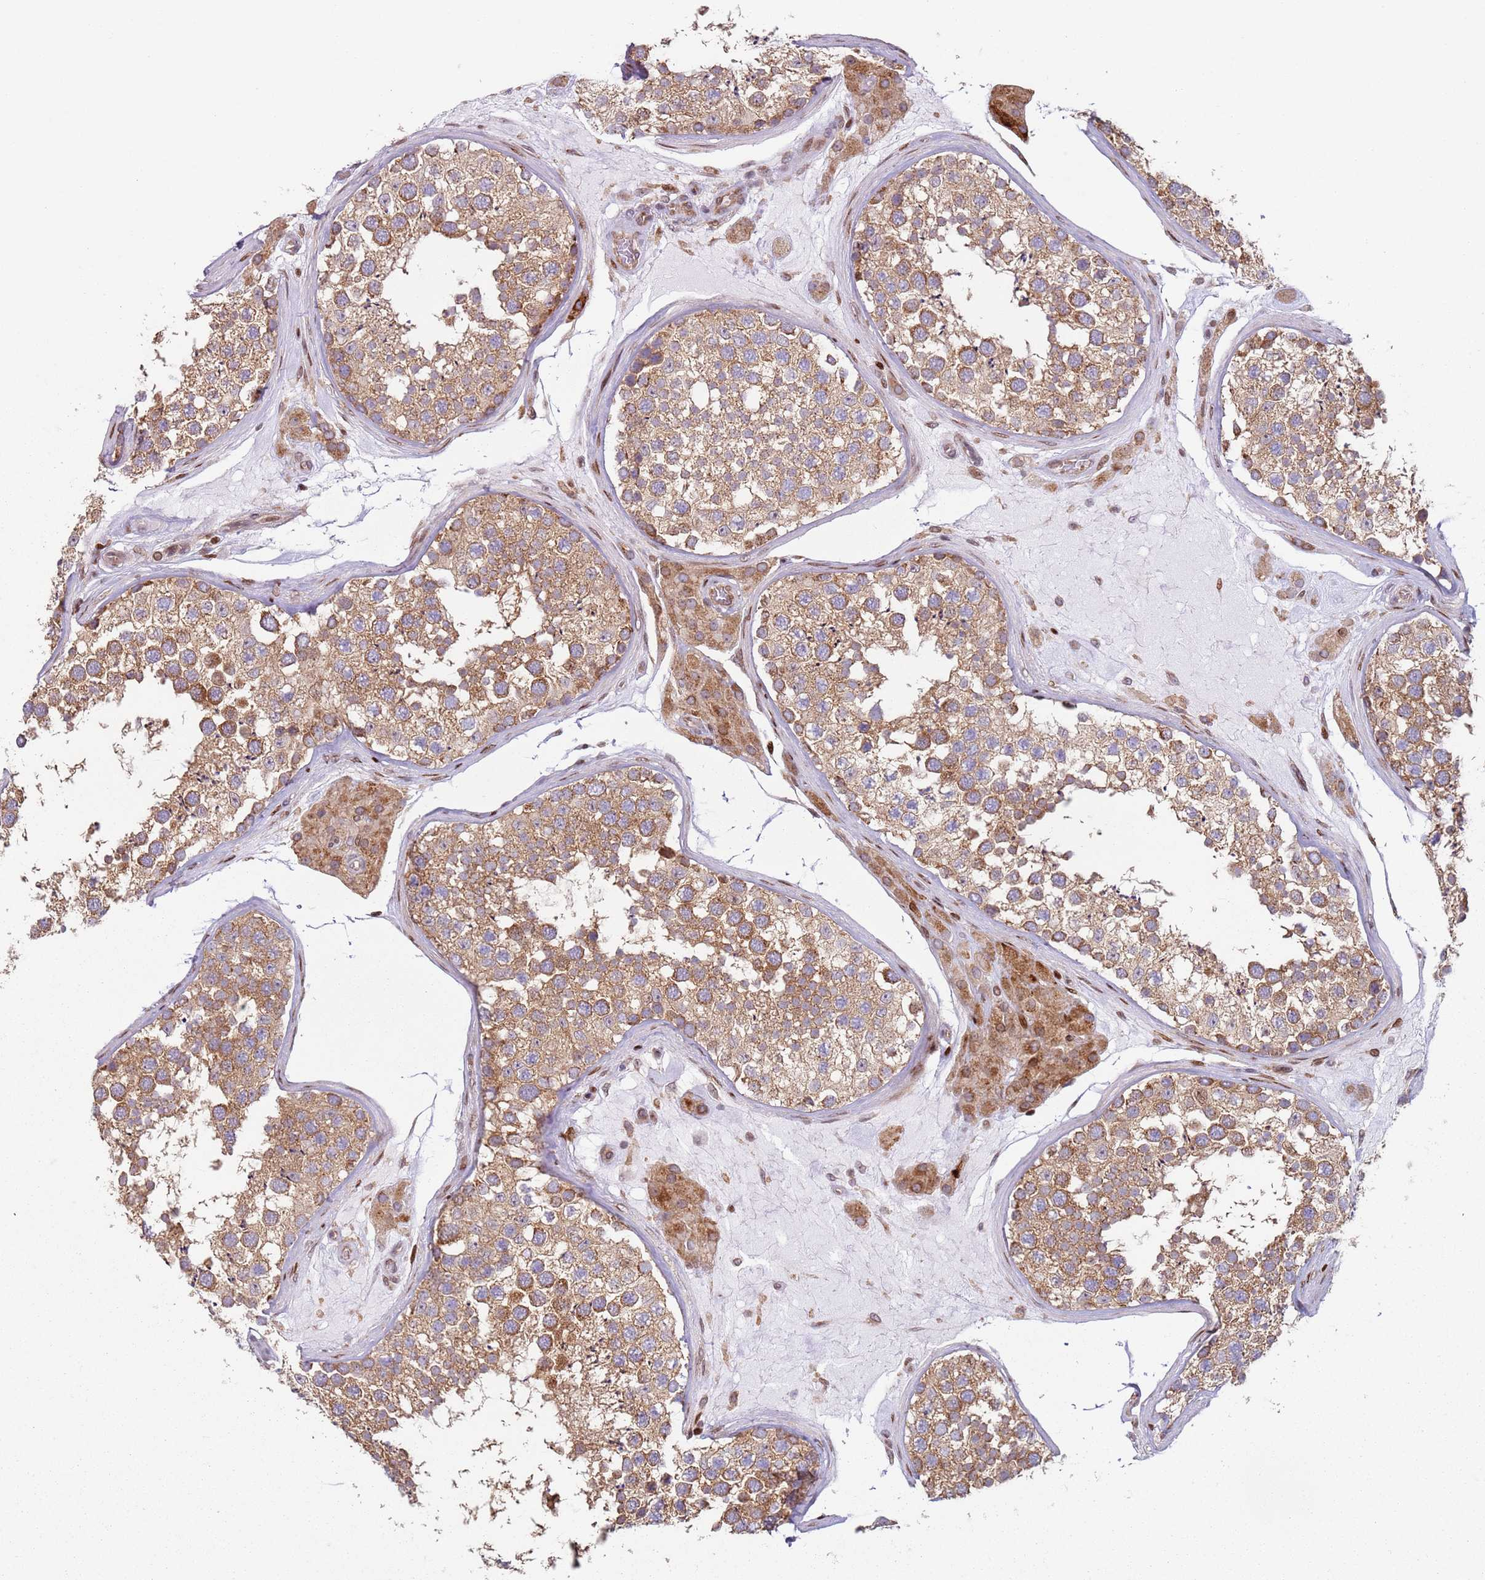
{"staining": {"intensity": "moderate", "quantity": ">75%", "location": "cytoplasmic/membranous"}, "tissue": "testis", "cell_type": "Cells in seminiferous ducts", "image_type": "normal", "snomed": [{"axis": "morphology", "description": "Normal tissue, NOS"}, {"axis": "topography", "description": "Testis"}], "caption": "An immunohistochemistry image of benign tissue is shown. Protein staining in brown labels moderate cytoplasmic/membranous positivity in testis within cells in seminiferous ducts.", "gene": "HNRNPLL", "patient": {"sex": "male", "age": 46}}